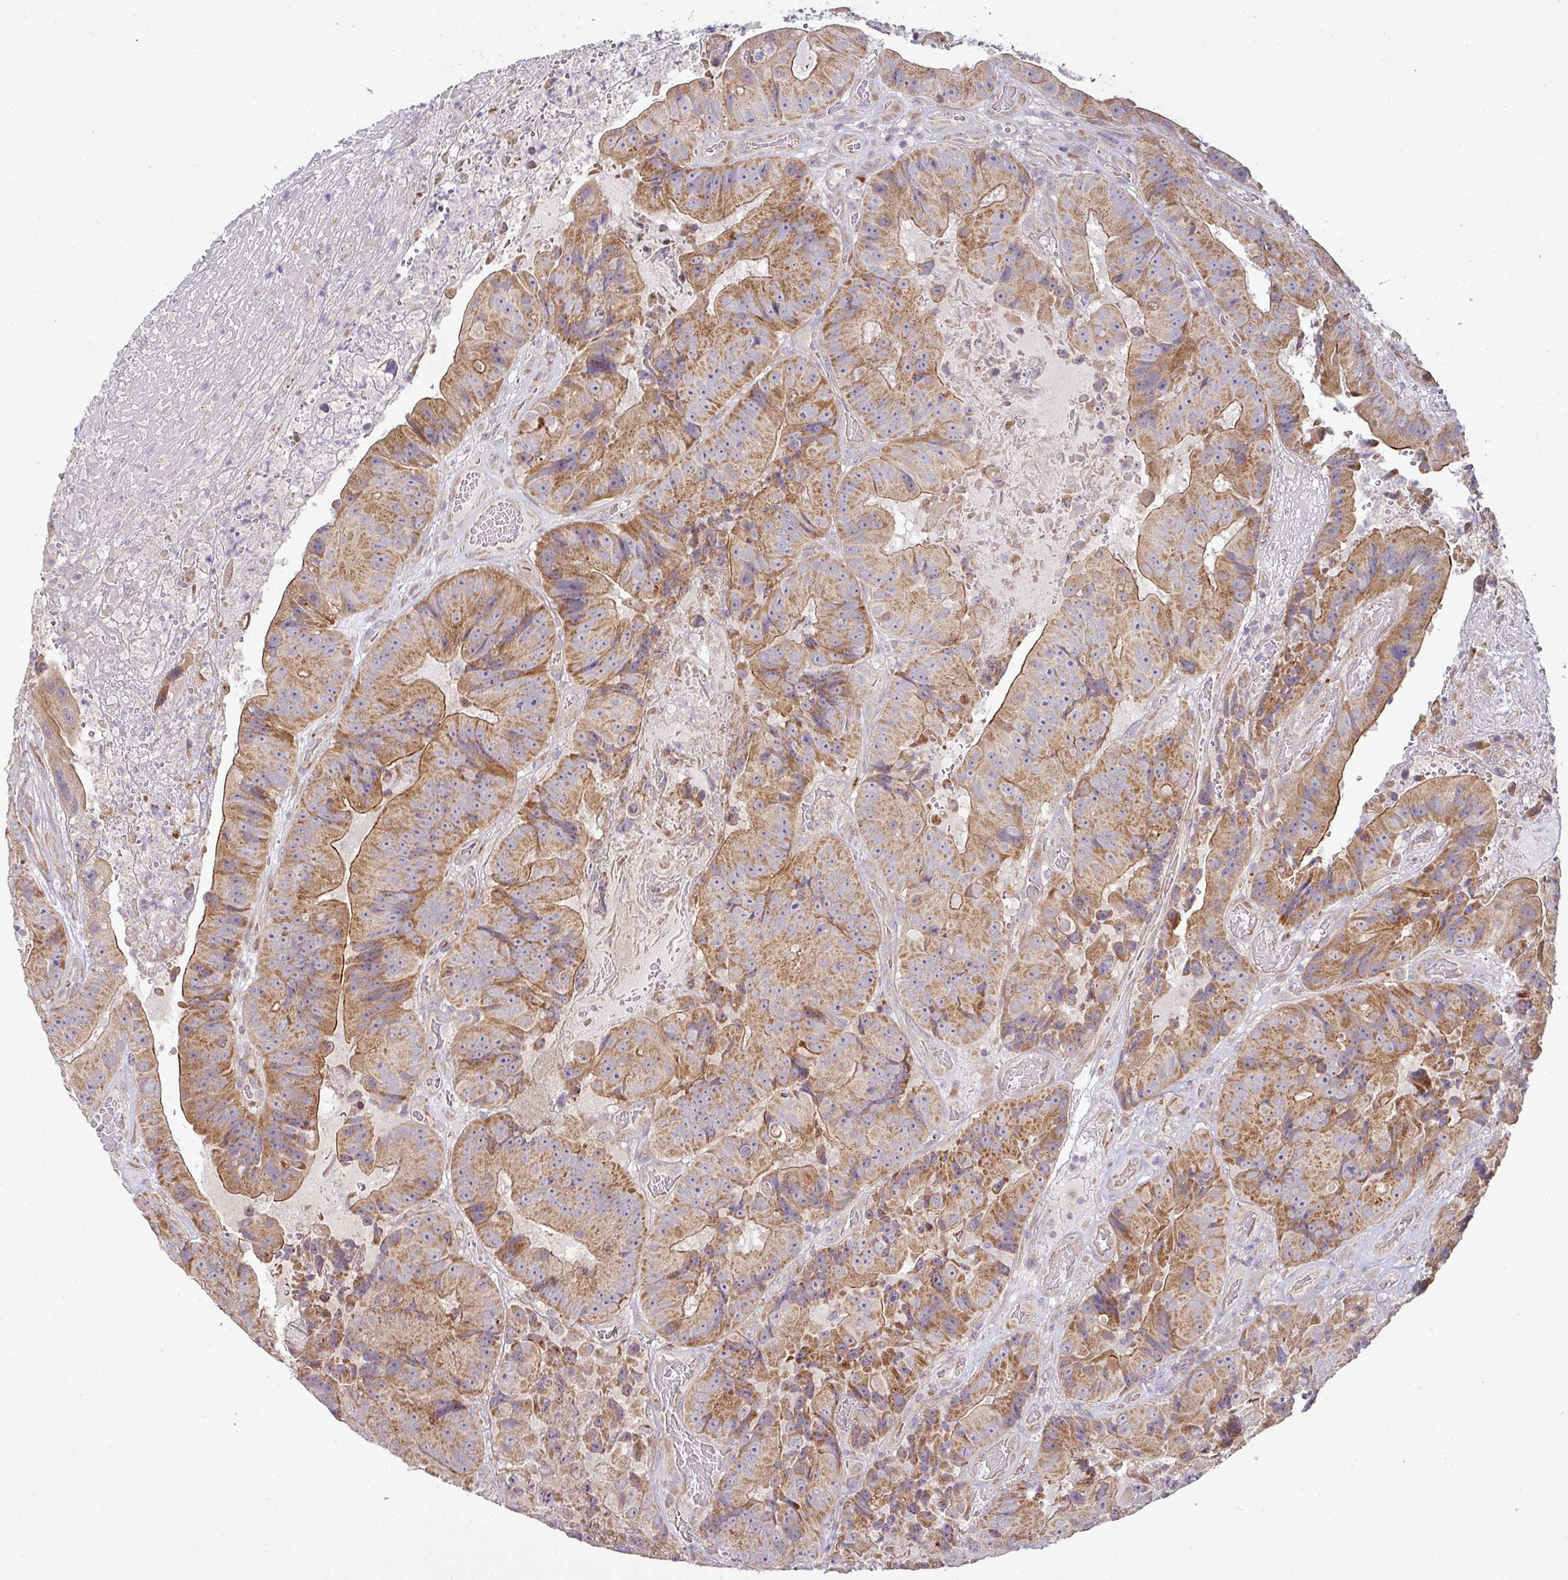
{"staining": {"intensity": "moderate", "quantity": ">75%", "location": "cytoplasmic/membranous"}, "tissue": "colorectal cancer", "cell_type": "Tumor cells", "image_type": "cancer", "snomed": [{"axis": "morphology", "description": "Adenocarcinoma, NOS"}, {"axis": "topography", "description": "Colon"}], "caption": "Adenocarcinoma (colorectal) stained with DAB (3,3'-diaminobenzidine) IHC reveals medium levels of moderate cytoplasmic/membranous positivity in about >75% of tumor cells.", "gene": "TIMMDC1", "patient": {"sex": "female", "age": 86}}